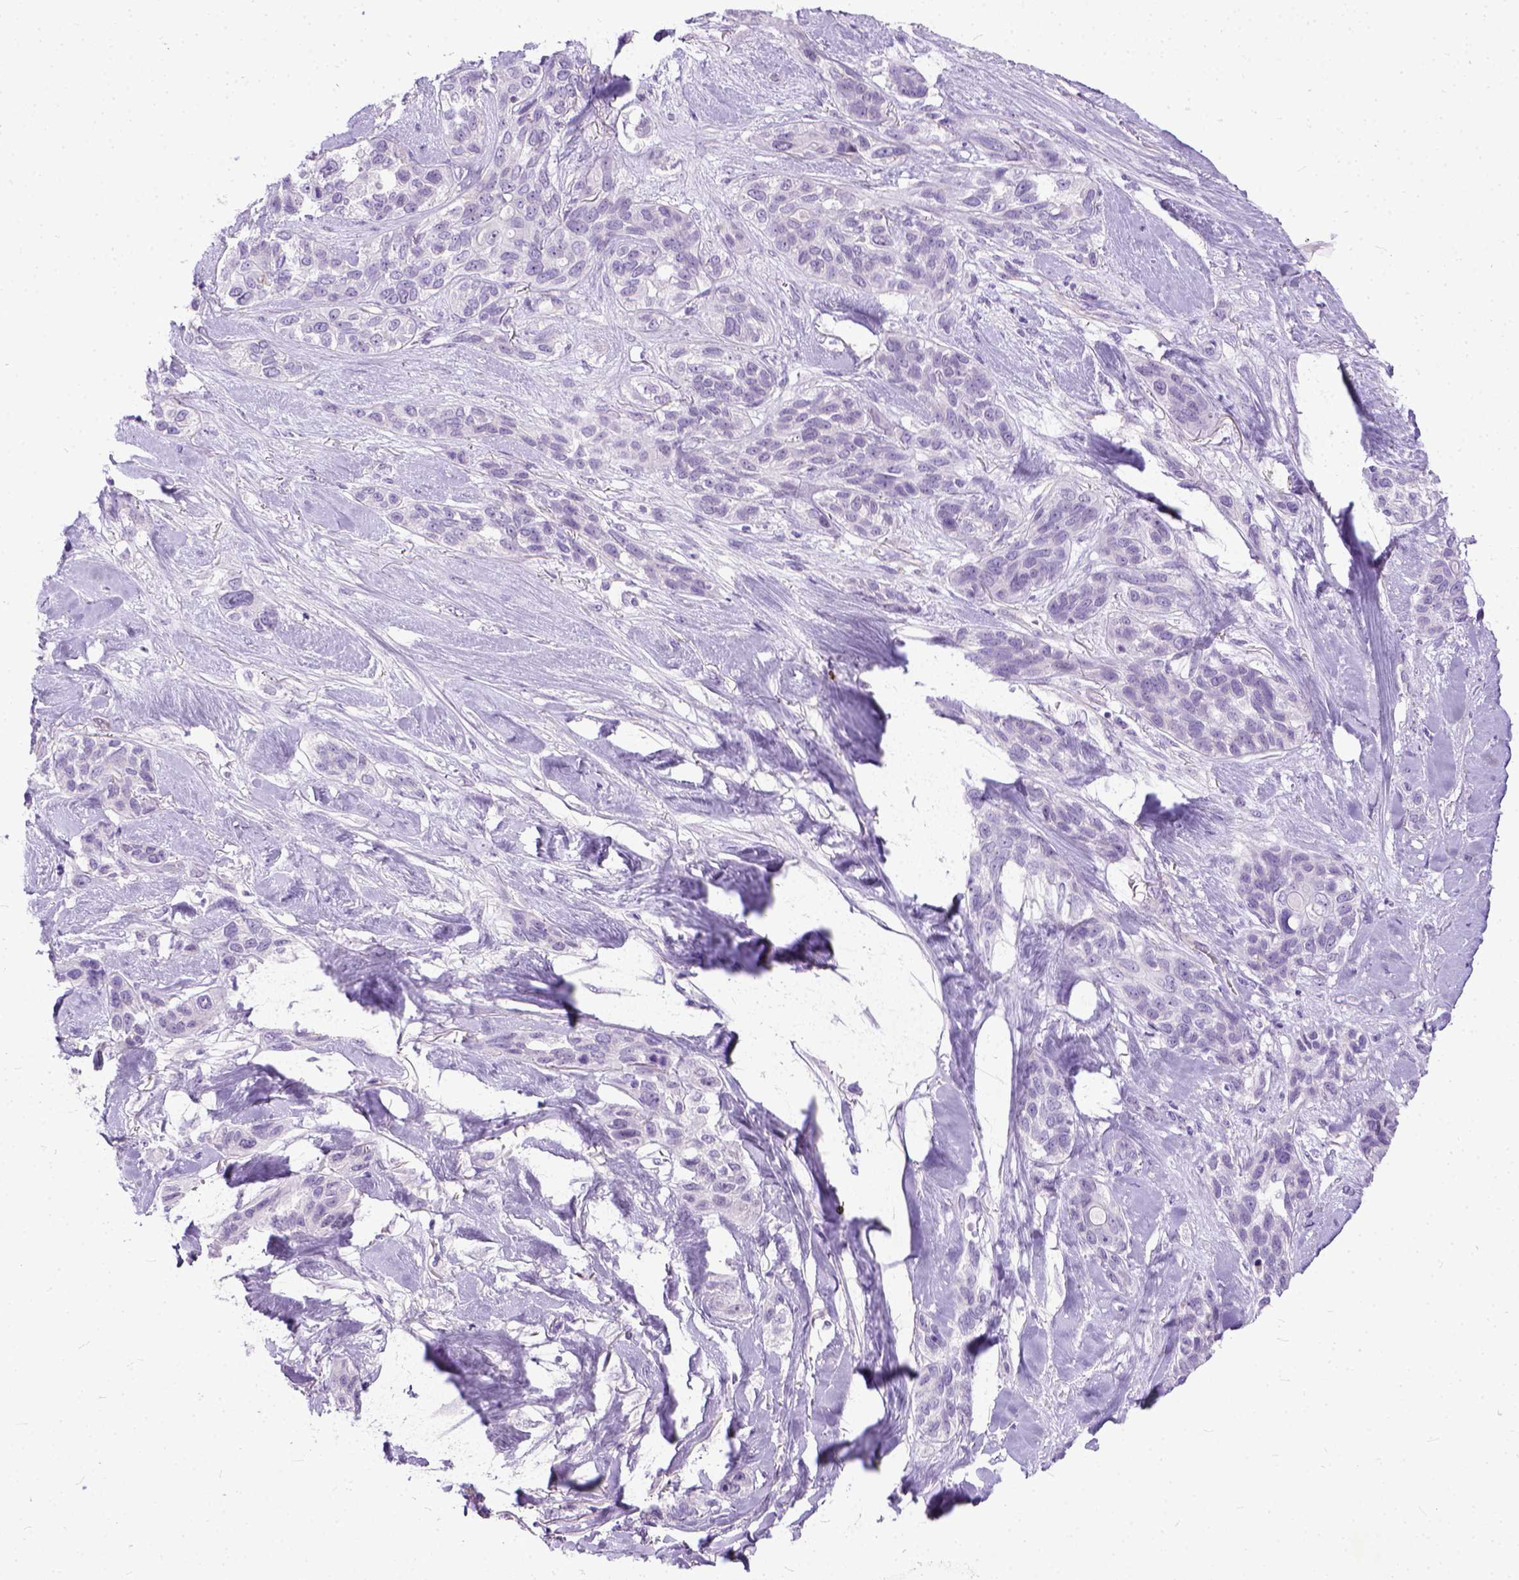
{"staining": {"intensity": "negative", "quantity": "none", "location": "none"}, "tissue": "lung cancer", "cell_type": "Tumor cells", "image_type": "cancer", "snomed": [{"axis": "morphology", "description": "Squamous cell carcinoma, NOS"}, {"axis": "topography", "description": "Lung"}], "caption": "A high-resolution photomicrograph shows immunohistochemistry staining of squamous cell carcinoma (lung), which exhibits no significant positivity in tumor cells.", "gene": "ADGRF1", "patient": {"sex": "female", "age": 70}}